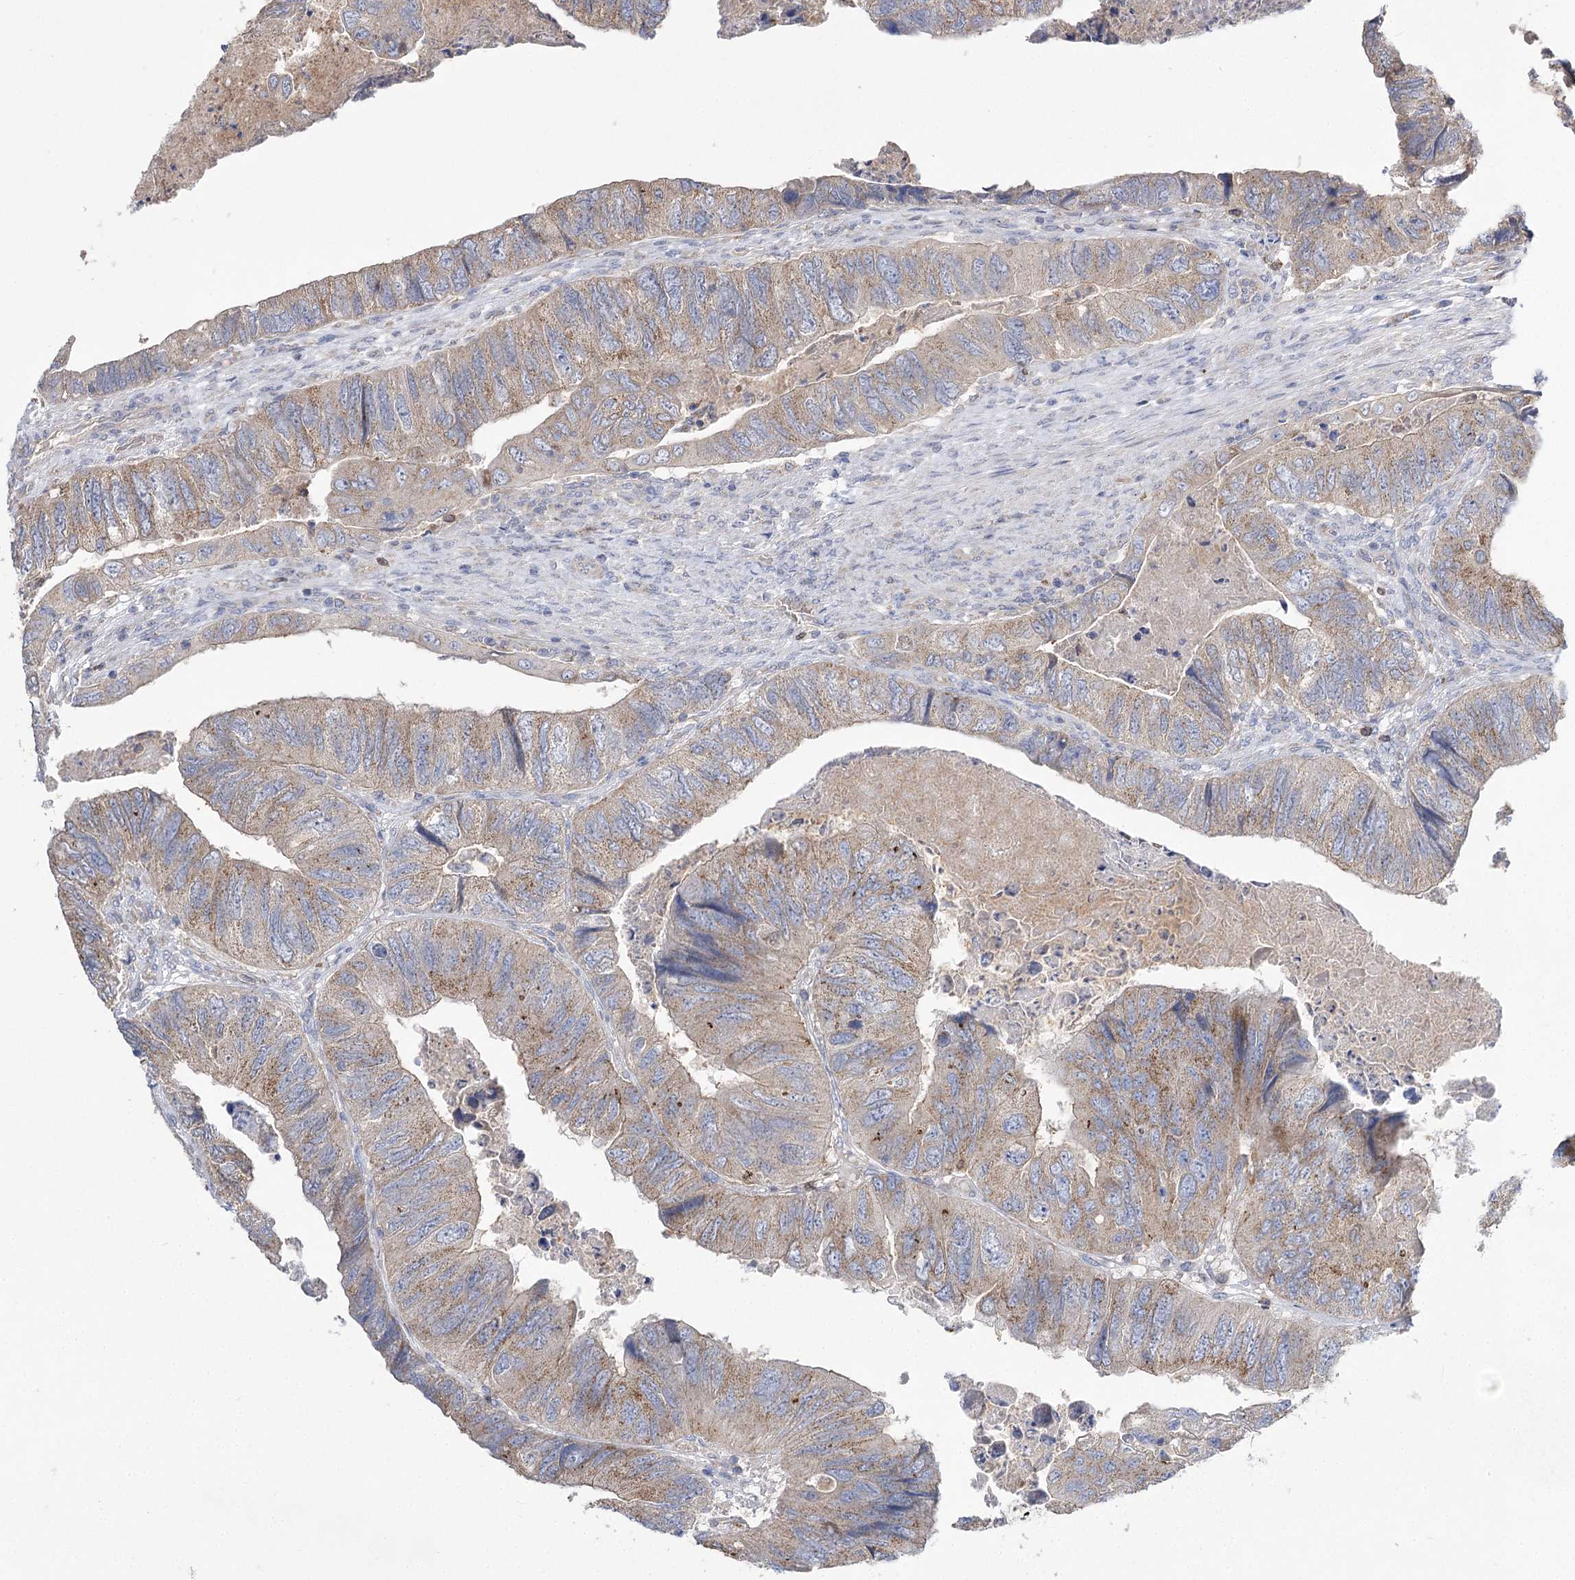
{"staining": {"intensity": "weak", "quantity": ">75%", "location": "cytoplasmic/membranous"}, "tissue": "colorectal cancer", "cell_type": "Tumor cells", "image_type": "cancer", "snomed": [{"axis": "morphology", "description": "Adenocarcinoma, NOS"}, {"axis": "topography", "description": "Rectum"}], "caption": "Protein expression analysis of human colorectal cancer (adenocarcinoma) reveals weak cytoplasmic/membranous positivity in about >75% of tumor cells. The protein is shown in brown color, while the nuclei are stained blue.", "gene": "AURKC", "patient": {"sex": "male", "age": 63}}